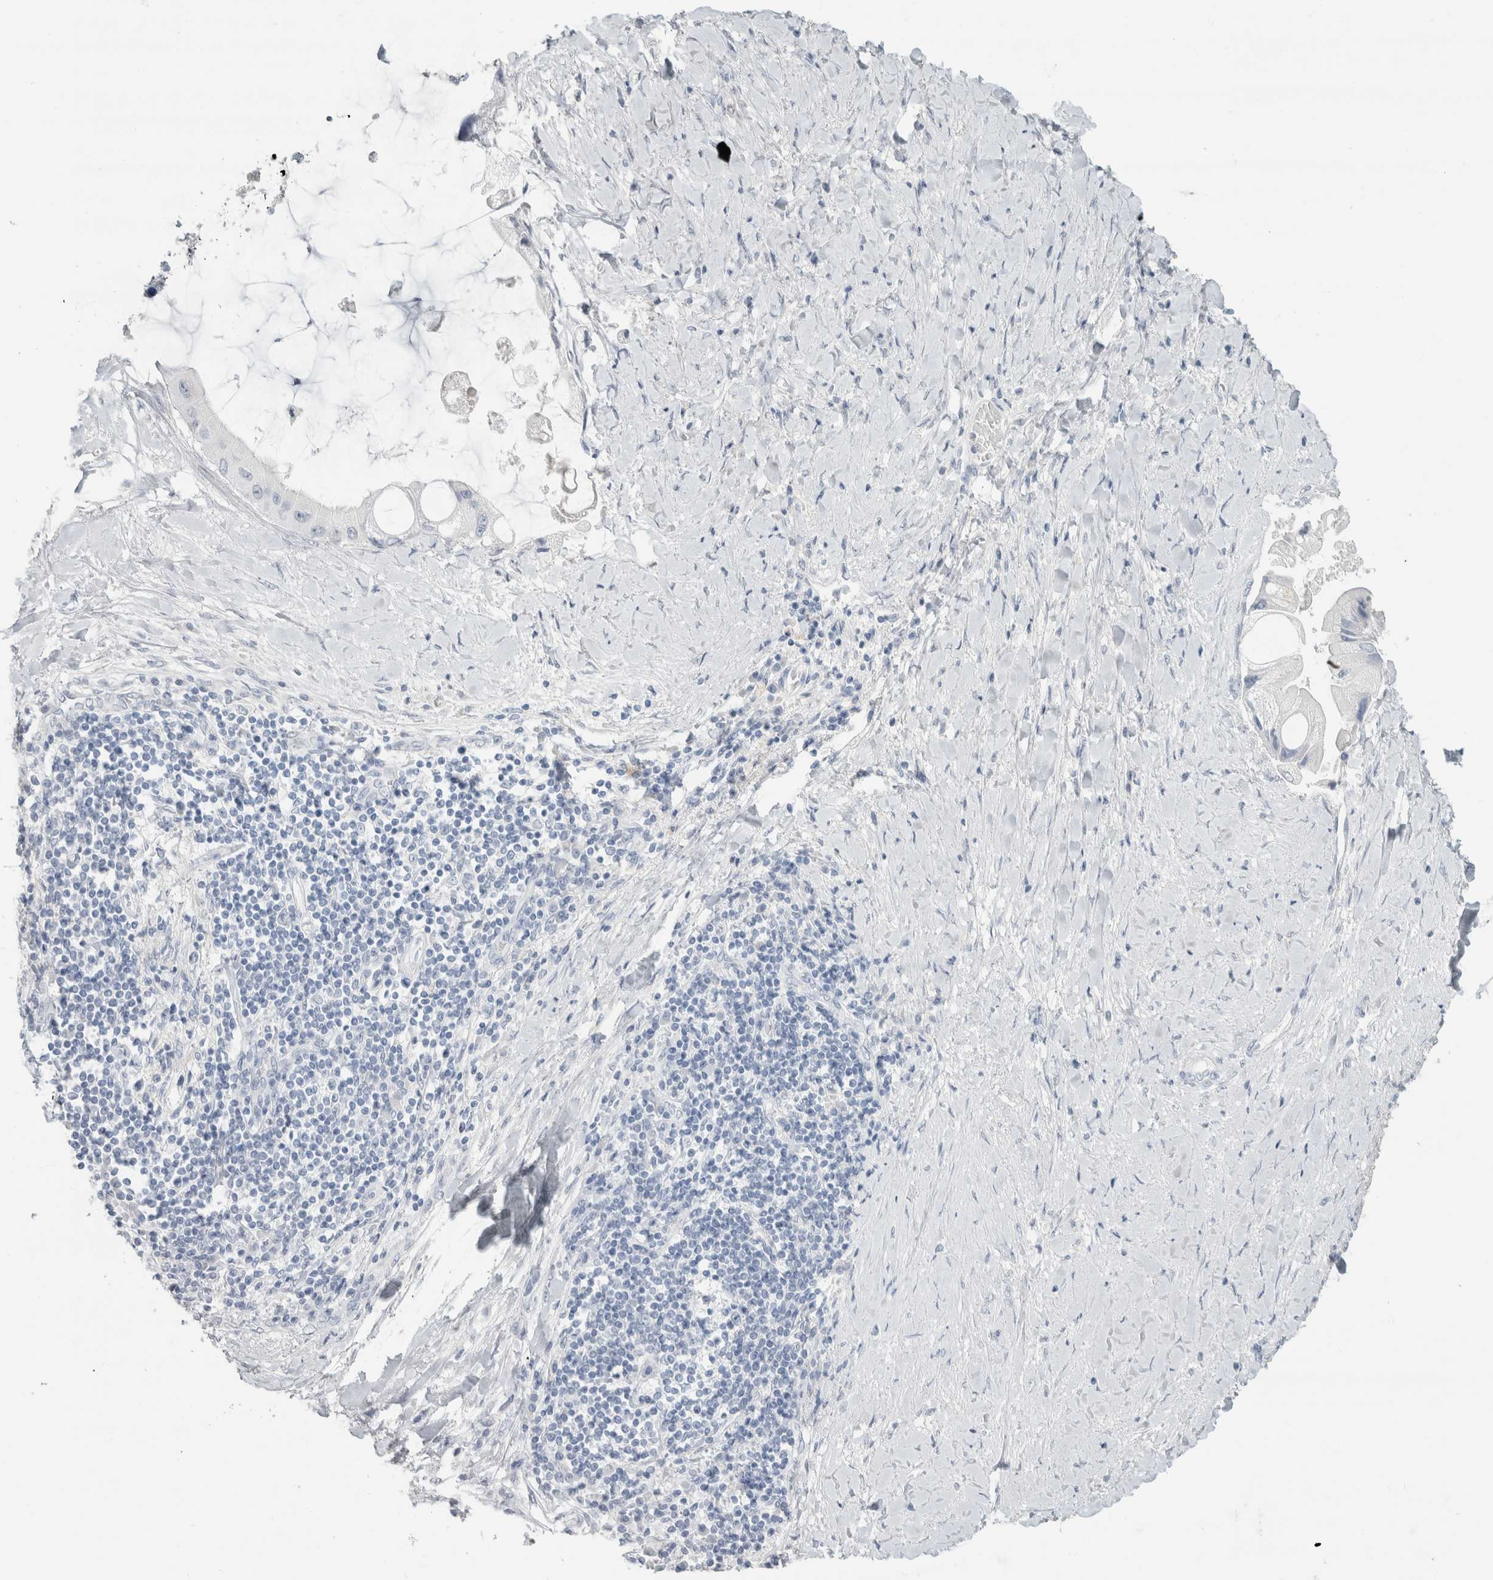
{"staining": {"intensity": "negative", "quantity": "none", "location": "none"}, "tissue": "liver cancer", "cell_type": "Tumor cells", "image_type": "cancer", "snomed": [{"axis": "morphology", "description": "Cholangiocarcinoma"}, {"axis": "topography", "description": "Liver"}], "caption": "Tumor cells show no significant protein staining in cholangiocarcinoma (liver). The staining is performed using DAB brown chromogen with nuclei counter-stained in using hematoxylin.", "gene": "SLC6A1", "patient": {"sex": "male", "age": 50}}